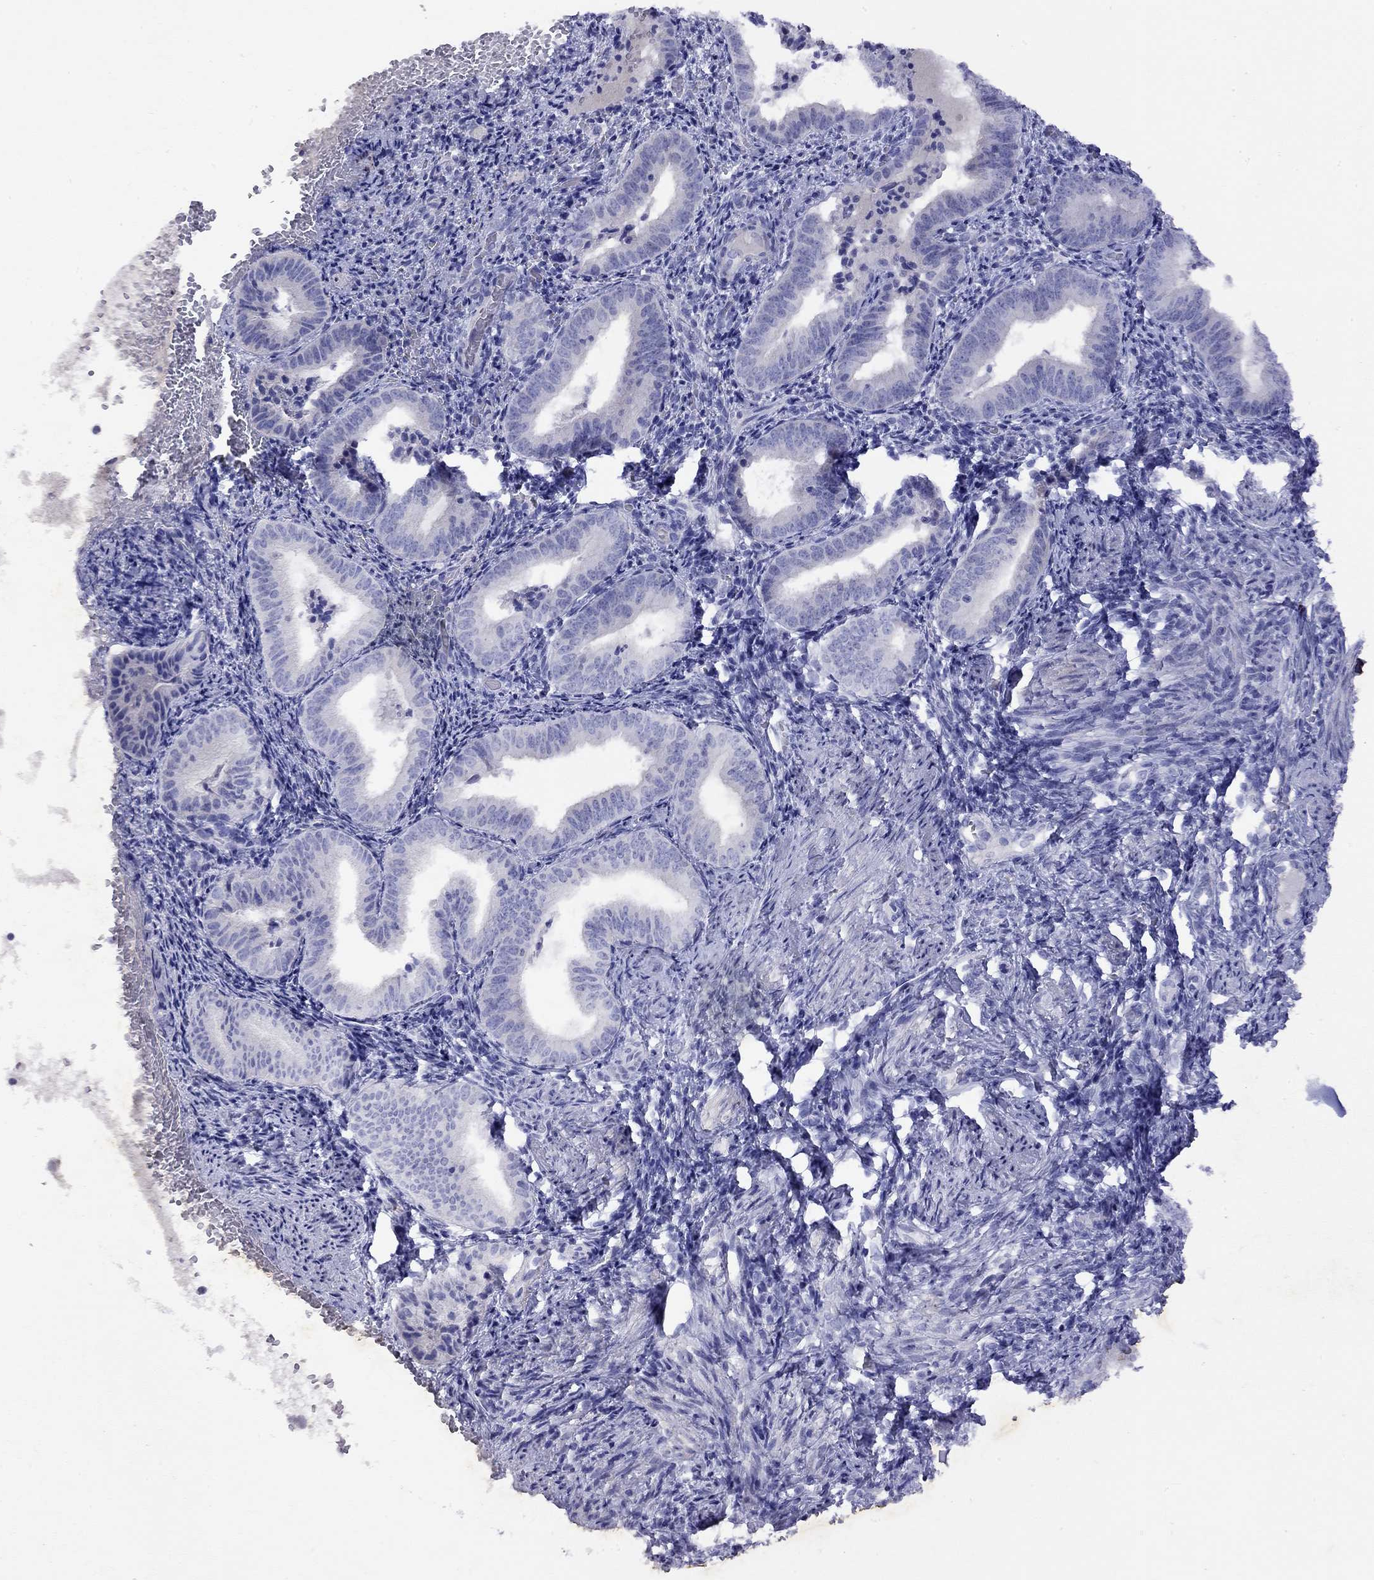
{"staining": {"intensity": "negative", "quantity": "none", "location": "none"}, "tissue": "endometrium", "cell_type": "Cells in endometrial stroma", "image_type": "normal", "snomed": [{"axis": "morphology", "description": "Normal tissue, NOS"}, {"axis": "topography", "description": "Endometrium"}], "caption": "An image of endometrium stained for a protein shows no brown staining in cells in endometrial stroma. (Stains: DAB immunohistochemistry (IHC) with hematoxylin counter stain, Microscopy: brightfield microscopy at high magnification).", "gene": "GNAT3", "patient": {"sex": "female", "age": 42}}